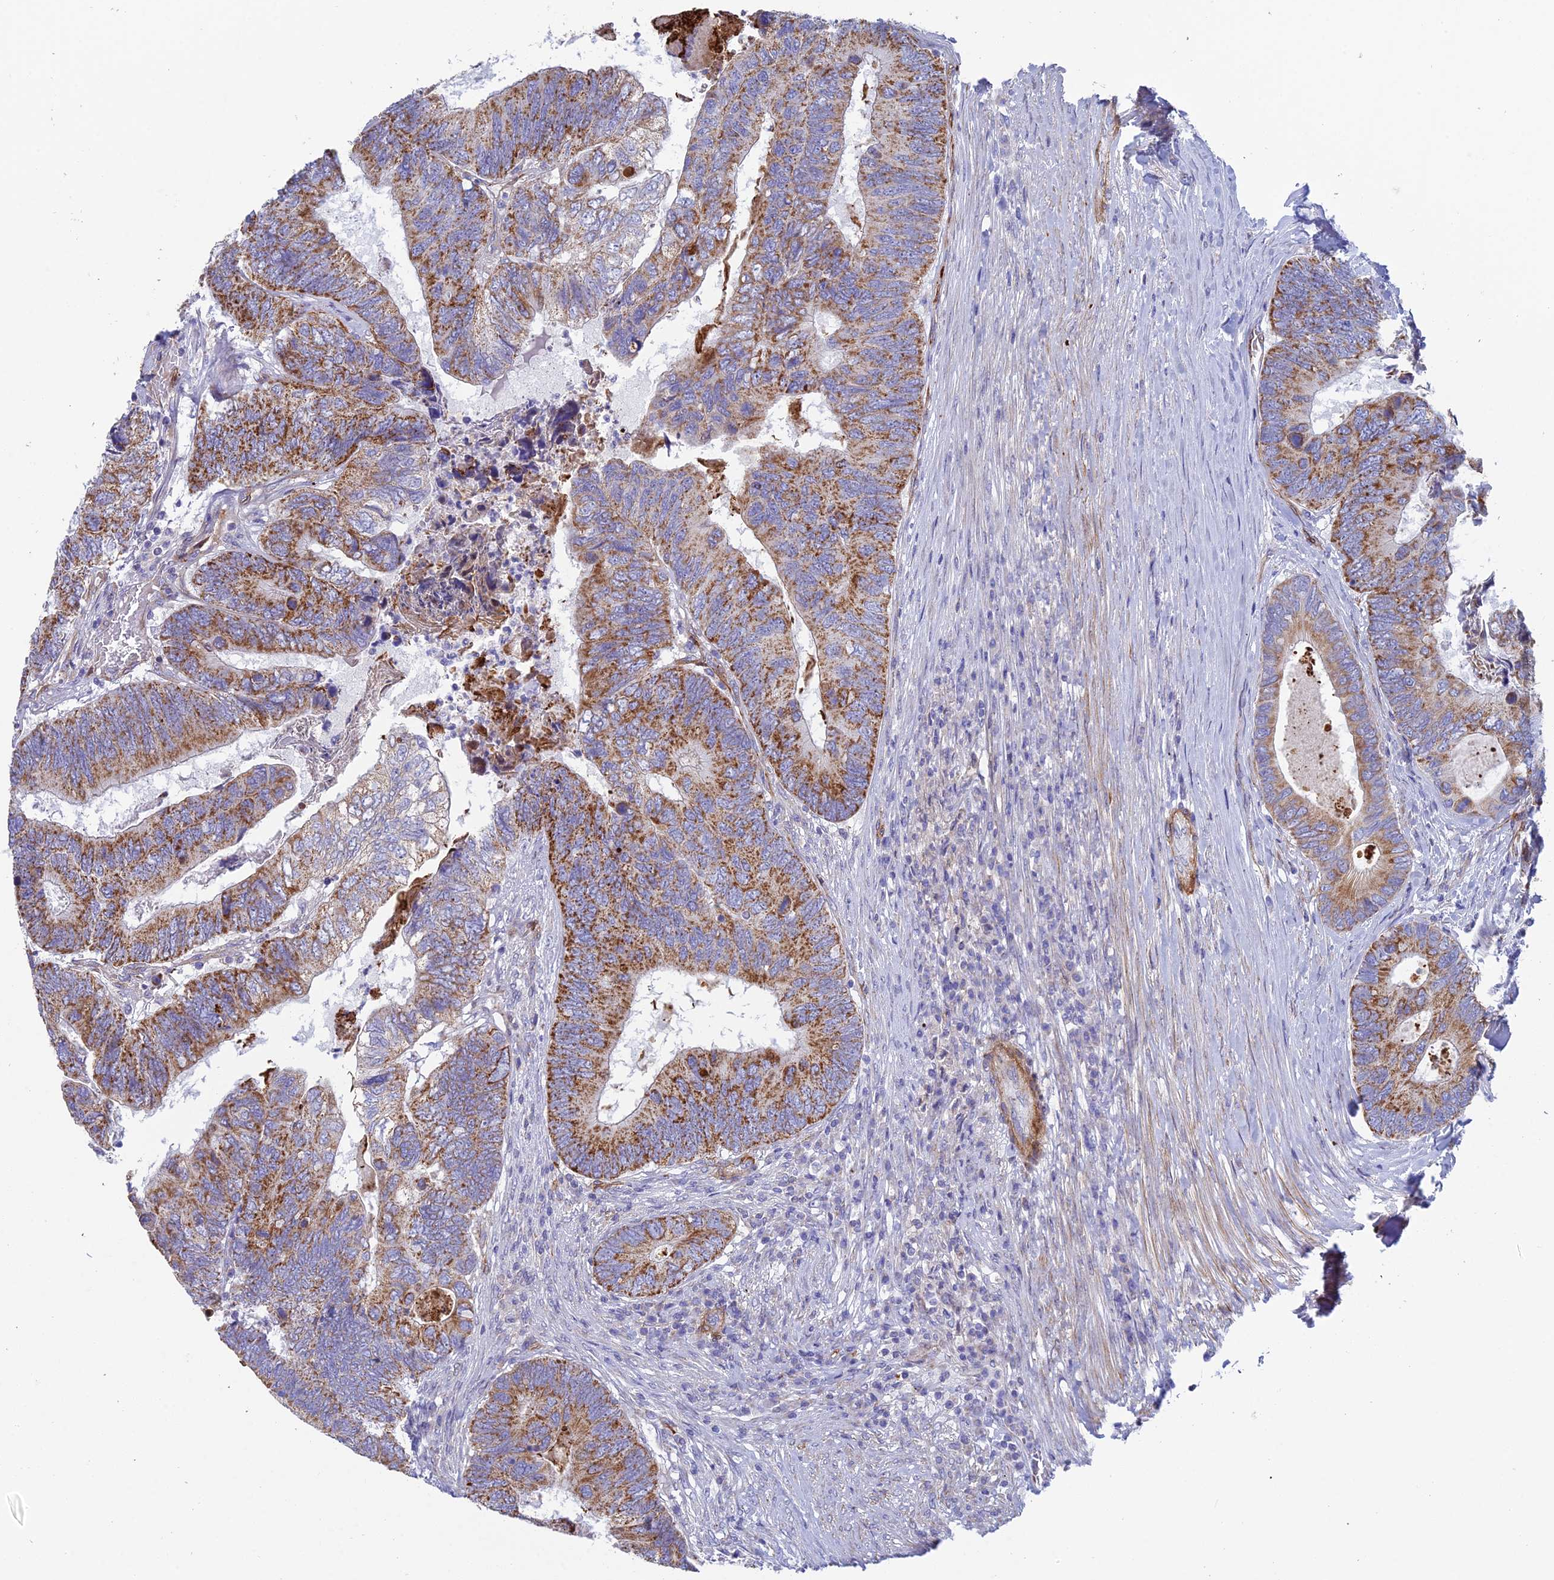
{"staining": {"intensity": "moderate", "quantity": ">75%", "location": "cytoplasmic/membranous"}, "tissue": "colorectal cancer", "cell_type": "Tumor cells", "image_type": "cancer", "snomed": [{"axis": "morphology", "description": "Adenocarcinoma, NOS"}, {"axis": "topography", "description": "Colon"}], "caption": "Immunohistochemistry staining of colorectal cancer (adenocarcinoma), which exhibits medium levels of moderate cytoplasmic/membranous expression in approximately >75% of tumor cells indicating moderate cytoplasmic/membranous protein staining. The staining was performed using DAB (3,3'-diaminobenzidine) (brown) for protein detection and nuclei were counterstained in hematoxylin (blue).", "gene": "CSPG4", "patient": {"sex": "female", "age": 67}}